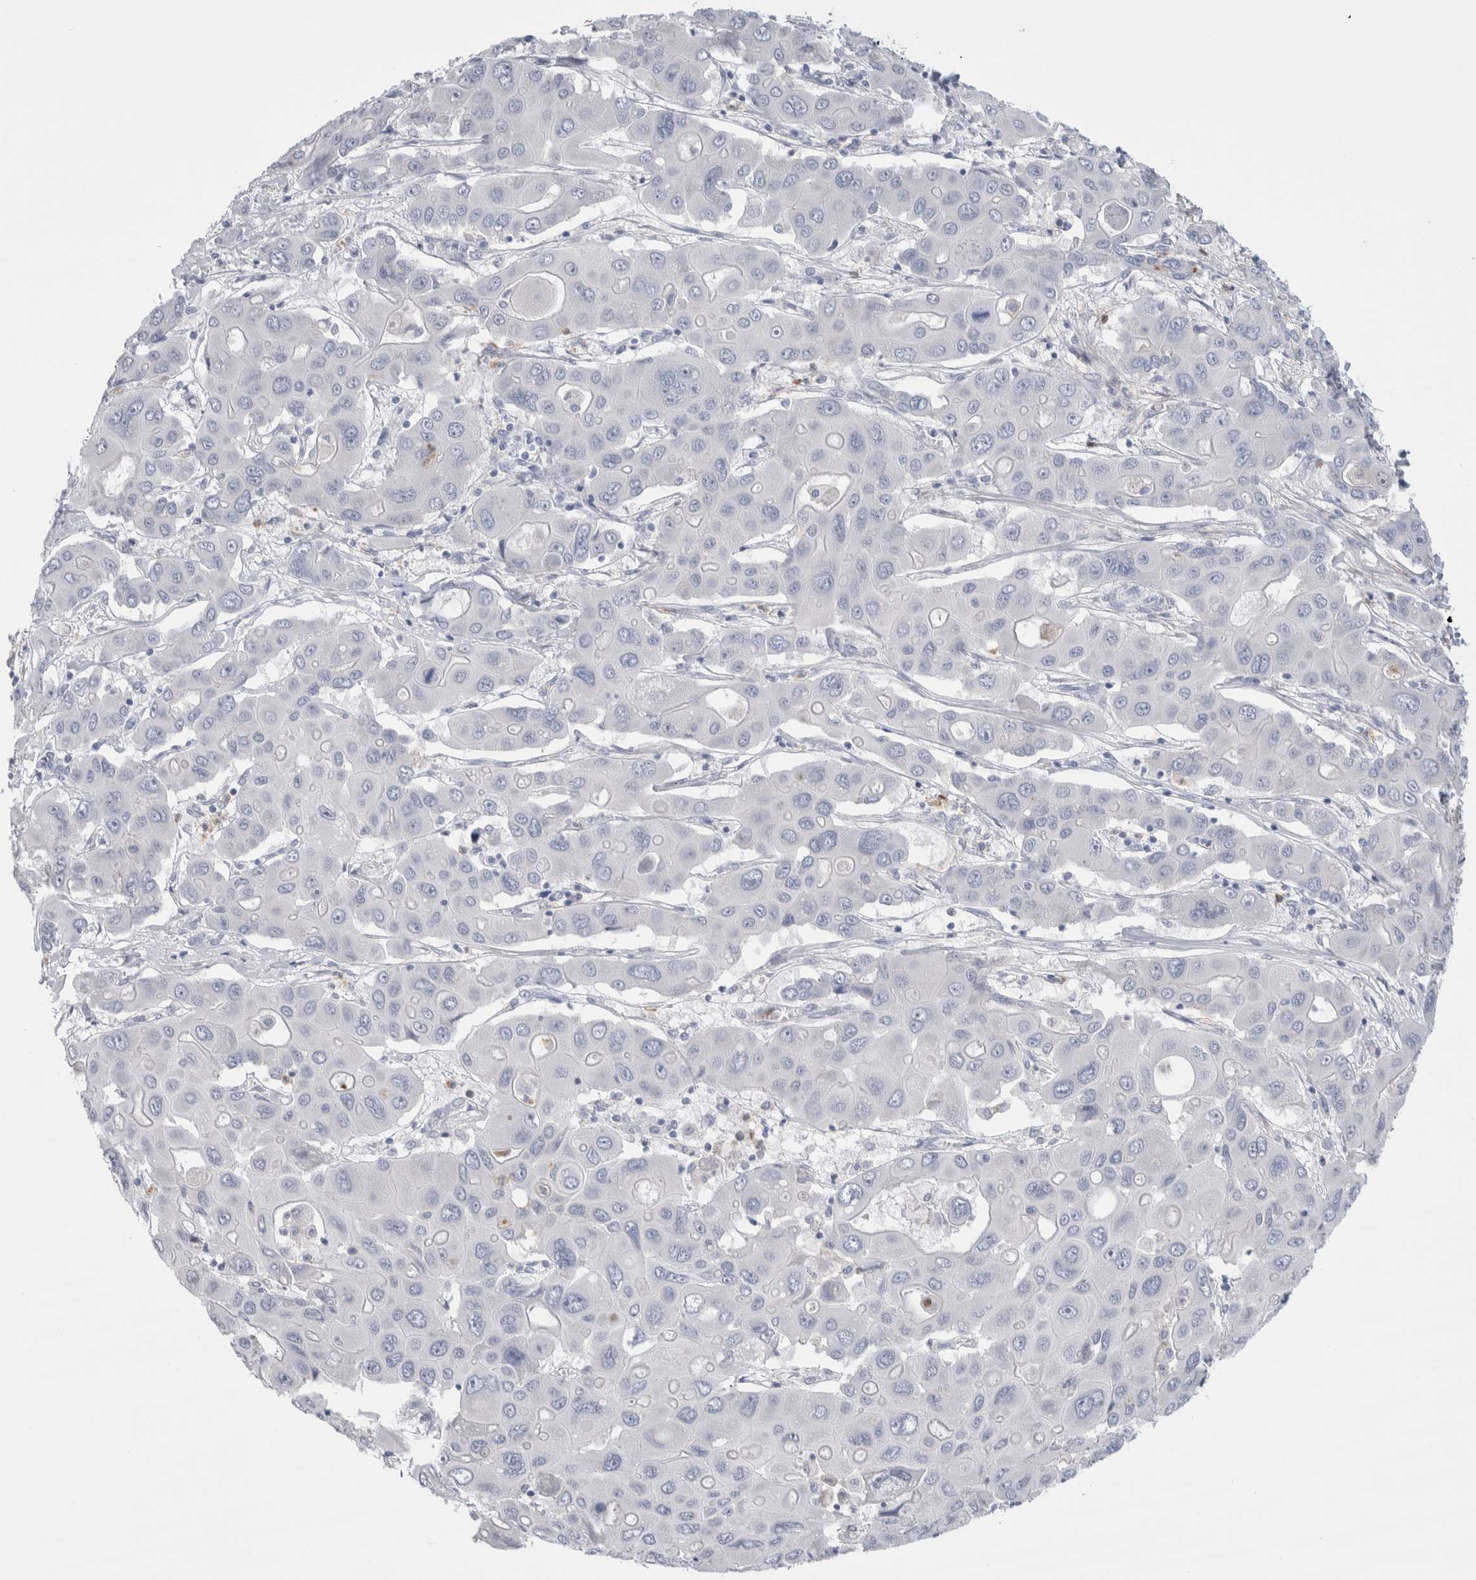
{"staining": {"intensity": "negative", "quantity": "none", "location": "none"}, "tissue": "liver cancer", "cell_type": "Tumor cells", "image_type": "cancer", "snomed": [{"axis": "morphology", "description": "Cholangiocarcinoma"}, {"axis": "topography", "description": "Liver"}], "caption": "High power microscopy micrograph of an IHC micrograph of liver cholangiocarcinoma, revealing no significant staining in tumor cells.", "gene": "LURAP1L", "patient": {"sex": "male", "age": 67}}